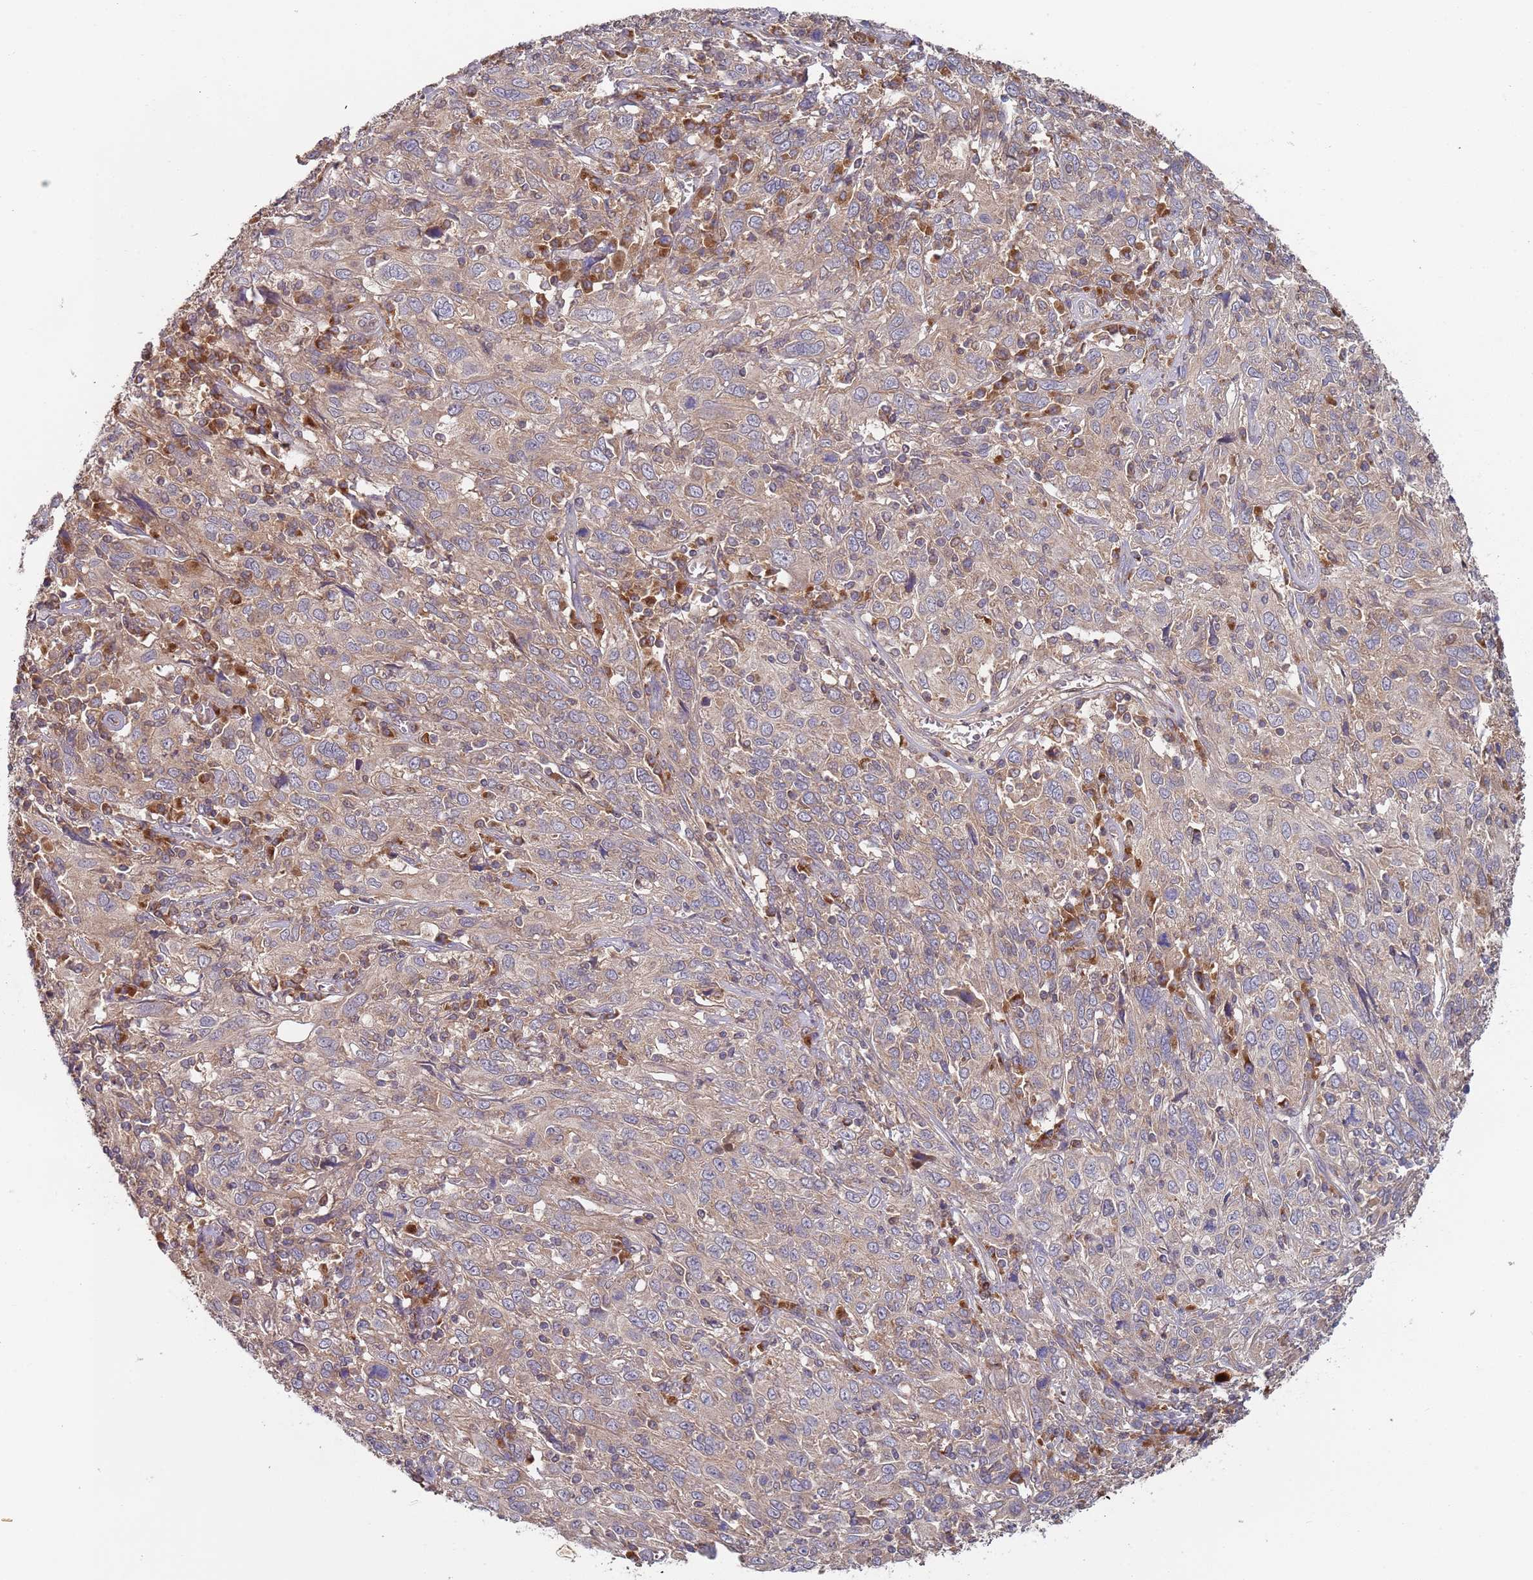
{"staining": {"intensity": "weak", "quantity": "<25%", "location": "cytoplasmic/membranous"}, "tissue": "cervical cancer", "cell_type": "Tumor cells", "image_type": "cancer", "snomed": [{"axis": "morphology", "description": "Squamous cell carcinoma, NOS"}, {"axis": "topography", "description": "Cervix"}], "caption": "Cervical cancer was stained to show a protein in brown. There is no significant expression in tumor cells.", "gene": "OR5A2", "patient": {"sex": "female", "age": 46}}